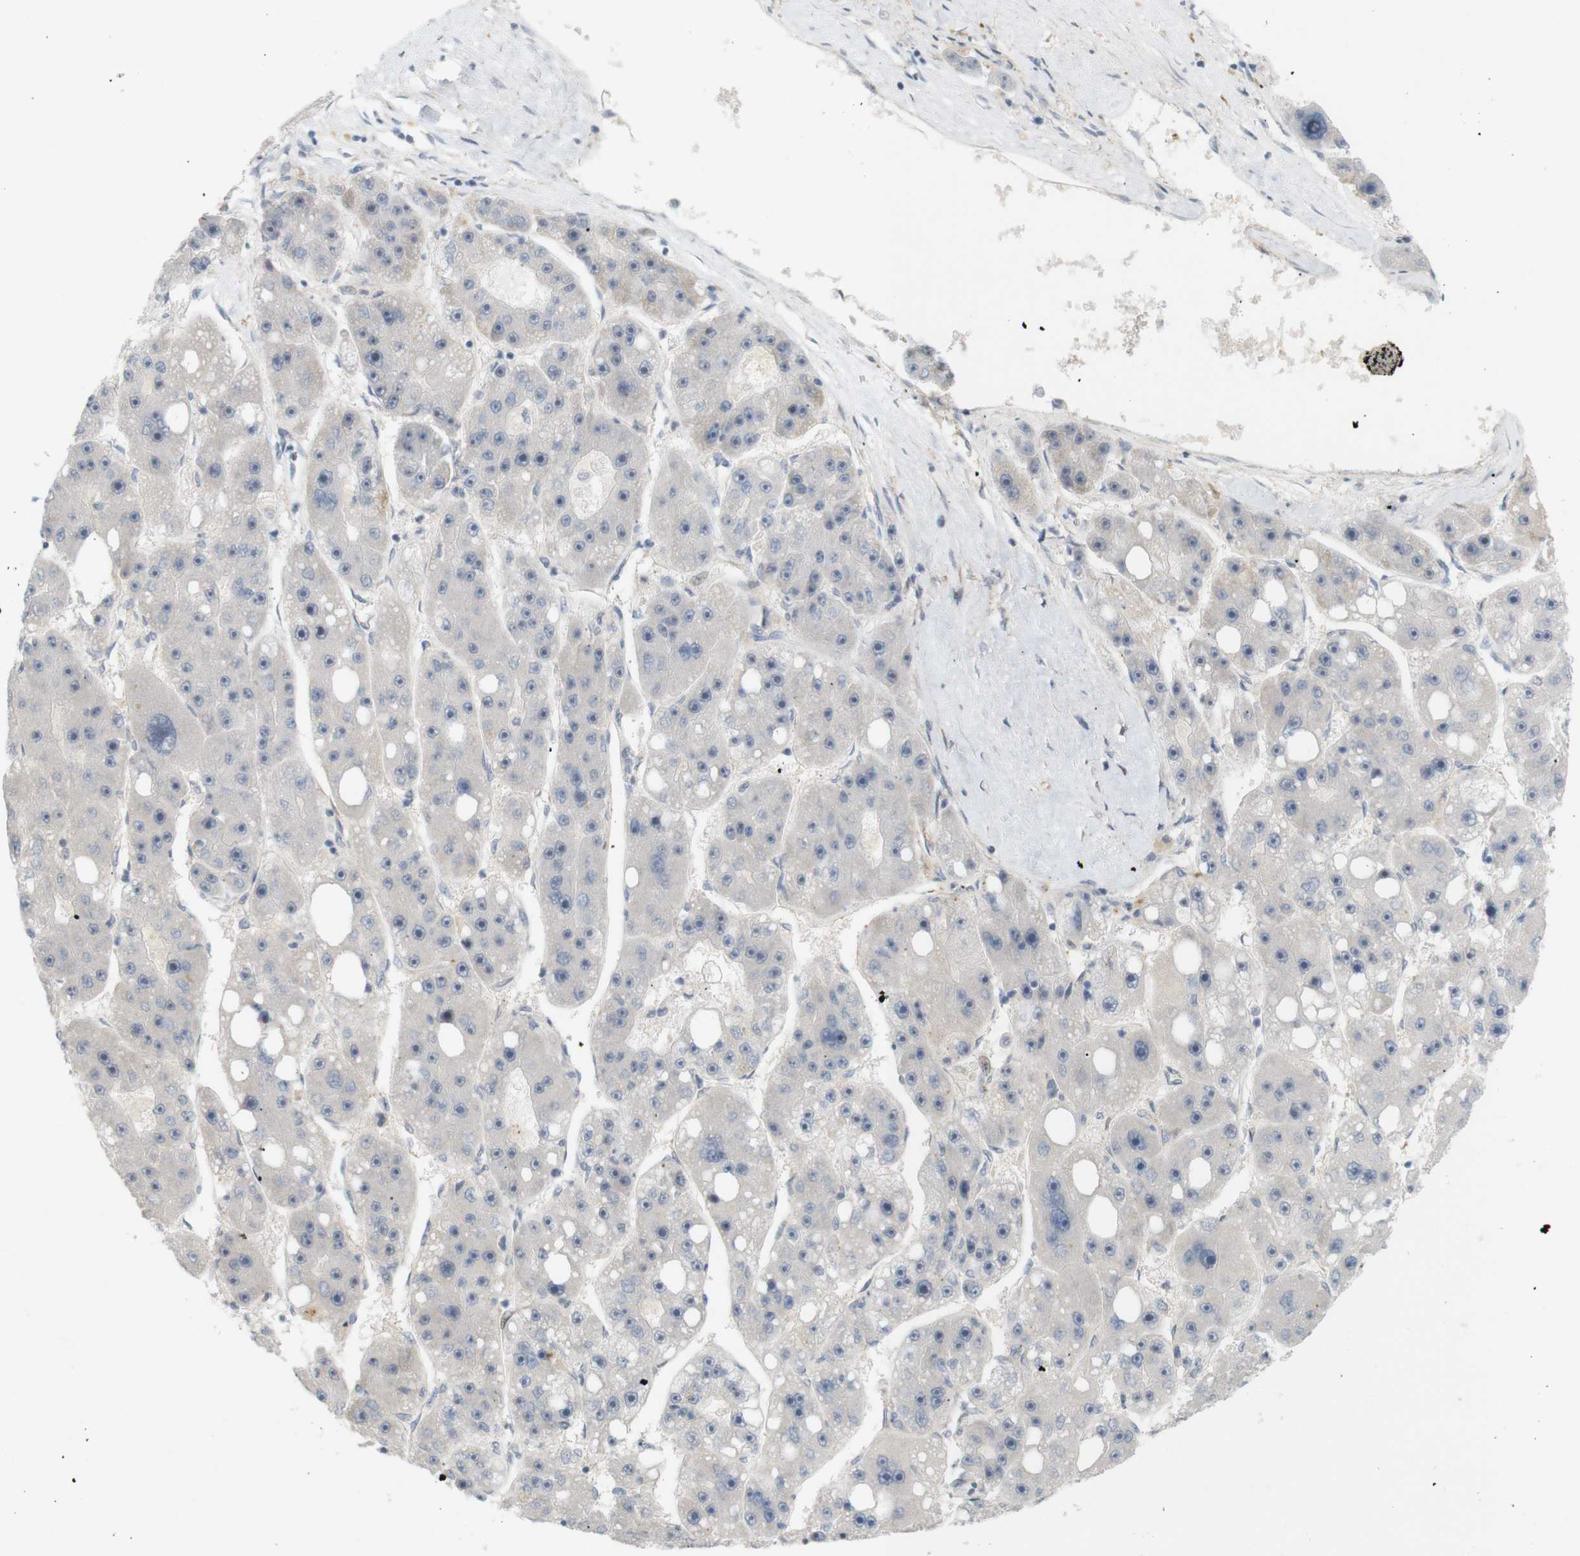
{"staining": {"intensity": "negative", "quantity": "none", "location": "none"}, "tissue": "liver cancer", "cell_type": "Tumor cells", "image_type": "cancer", "snomed": [{"axis": "morphology", "description": "Carcinoma, Hepatocellular, NOS"}, {"axis": "topography", "description": "Liver"}], "caption": "This is an immunohistochemistry histopathology image of liver cancer (hepatocellular carcinoma). There is no positivity in tumor cells.", "gene": "PPP1R14A", "patient": {"sex": "female", "age": 61}}